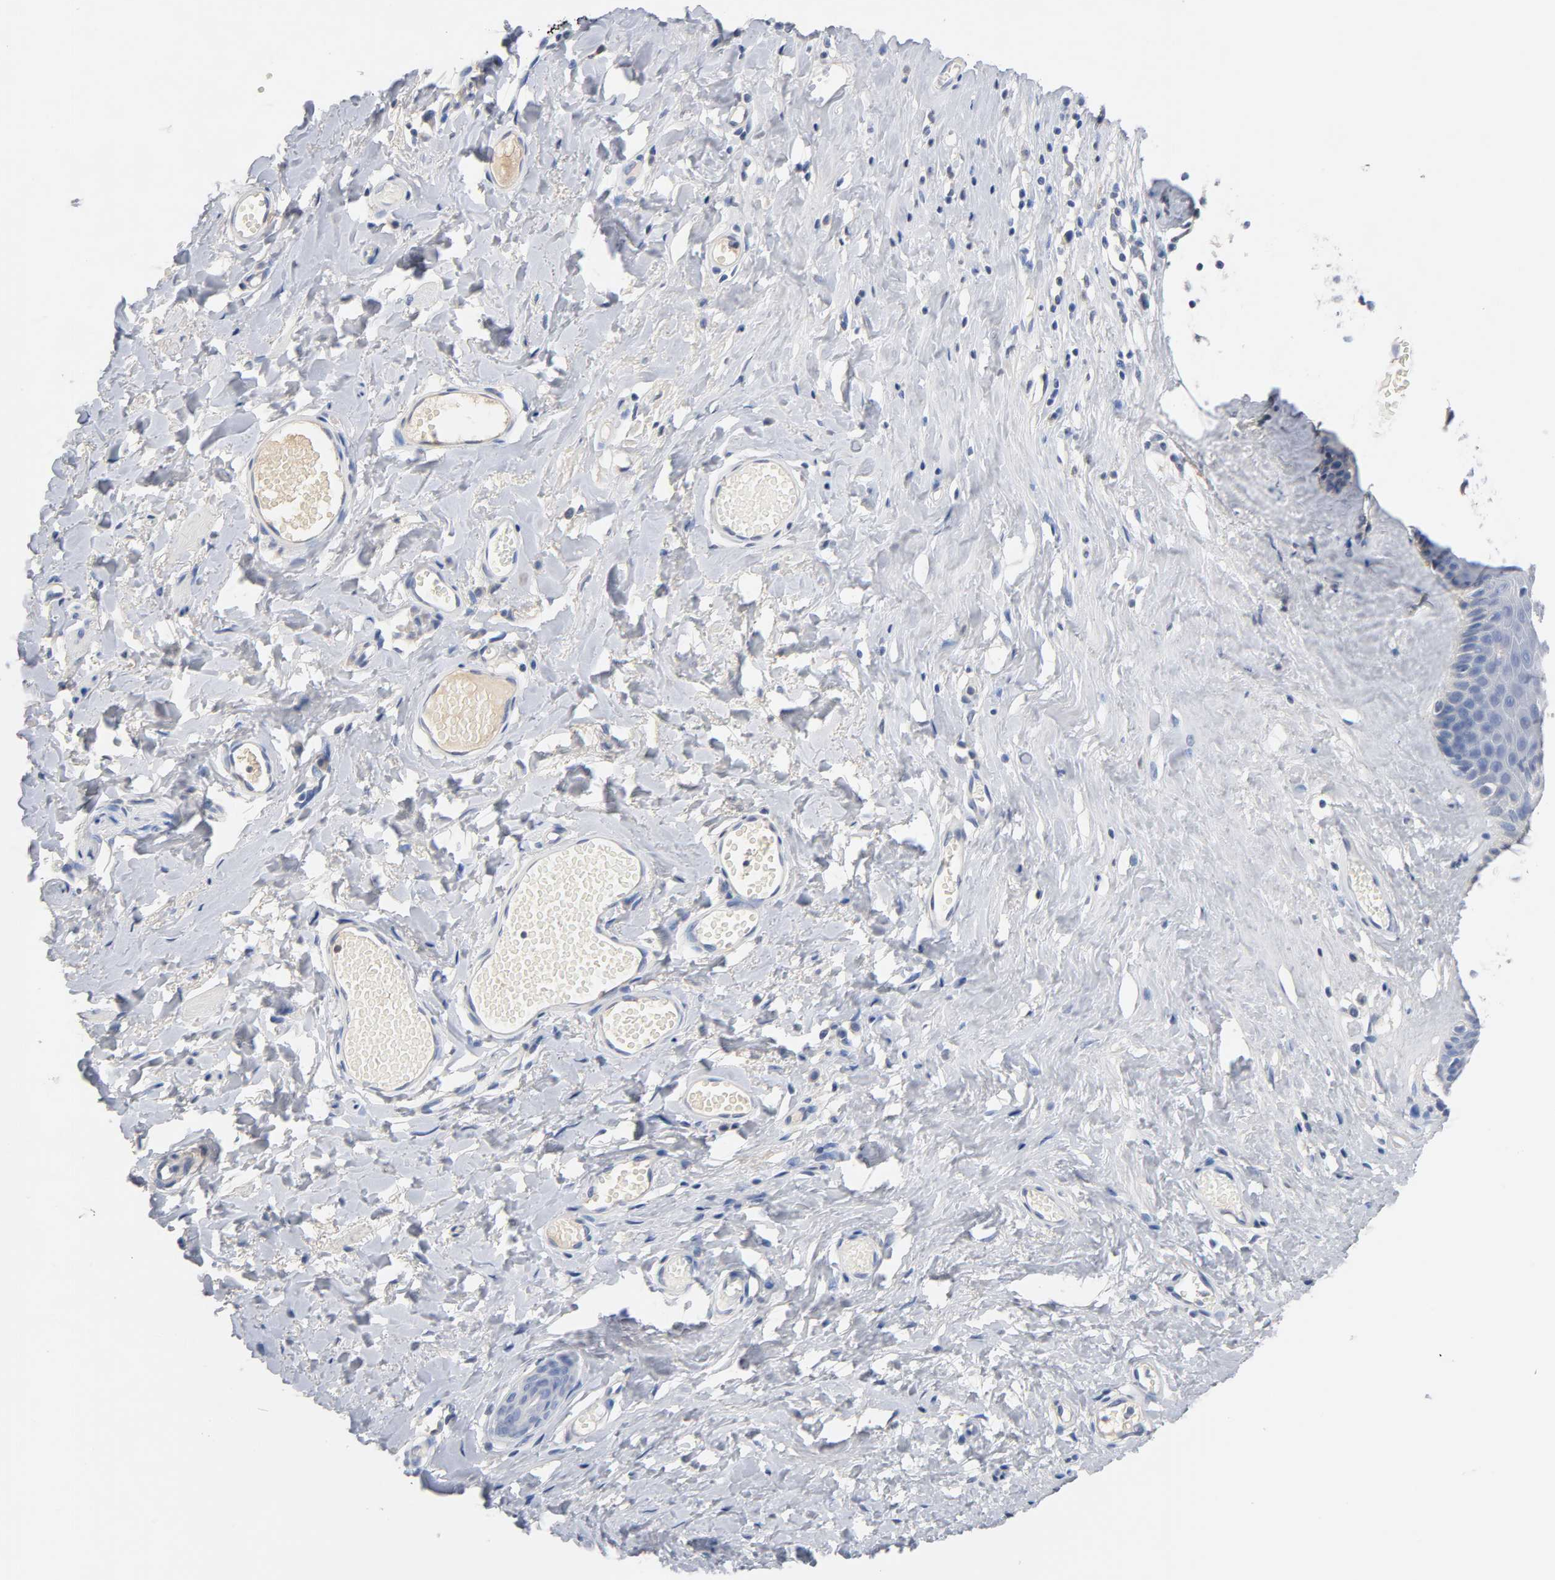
{"staining": {"intensity": "weak", "quantity": "<25%", "location": "cytoplasmic/membranous"}, "tissue": "skin", "cell_type": "Epidermal cells", "image_type": "normal", "snomed": [{"axis": "morphology", "description": "Normal tissue, NOS"}, {"axis": "morphology", "description": "Inflammation, NOS"}, {"axis": "topography", "description": "Vulva"}], "caption": "A histopathology image of skin stained for a protein shows no brown staining in epidermal cells.", "gene": "ZCCHC13", "patient": {"sex": "female", "age": 84}}